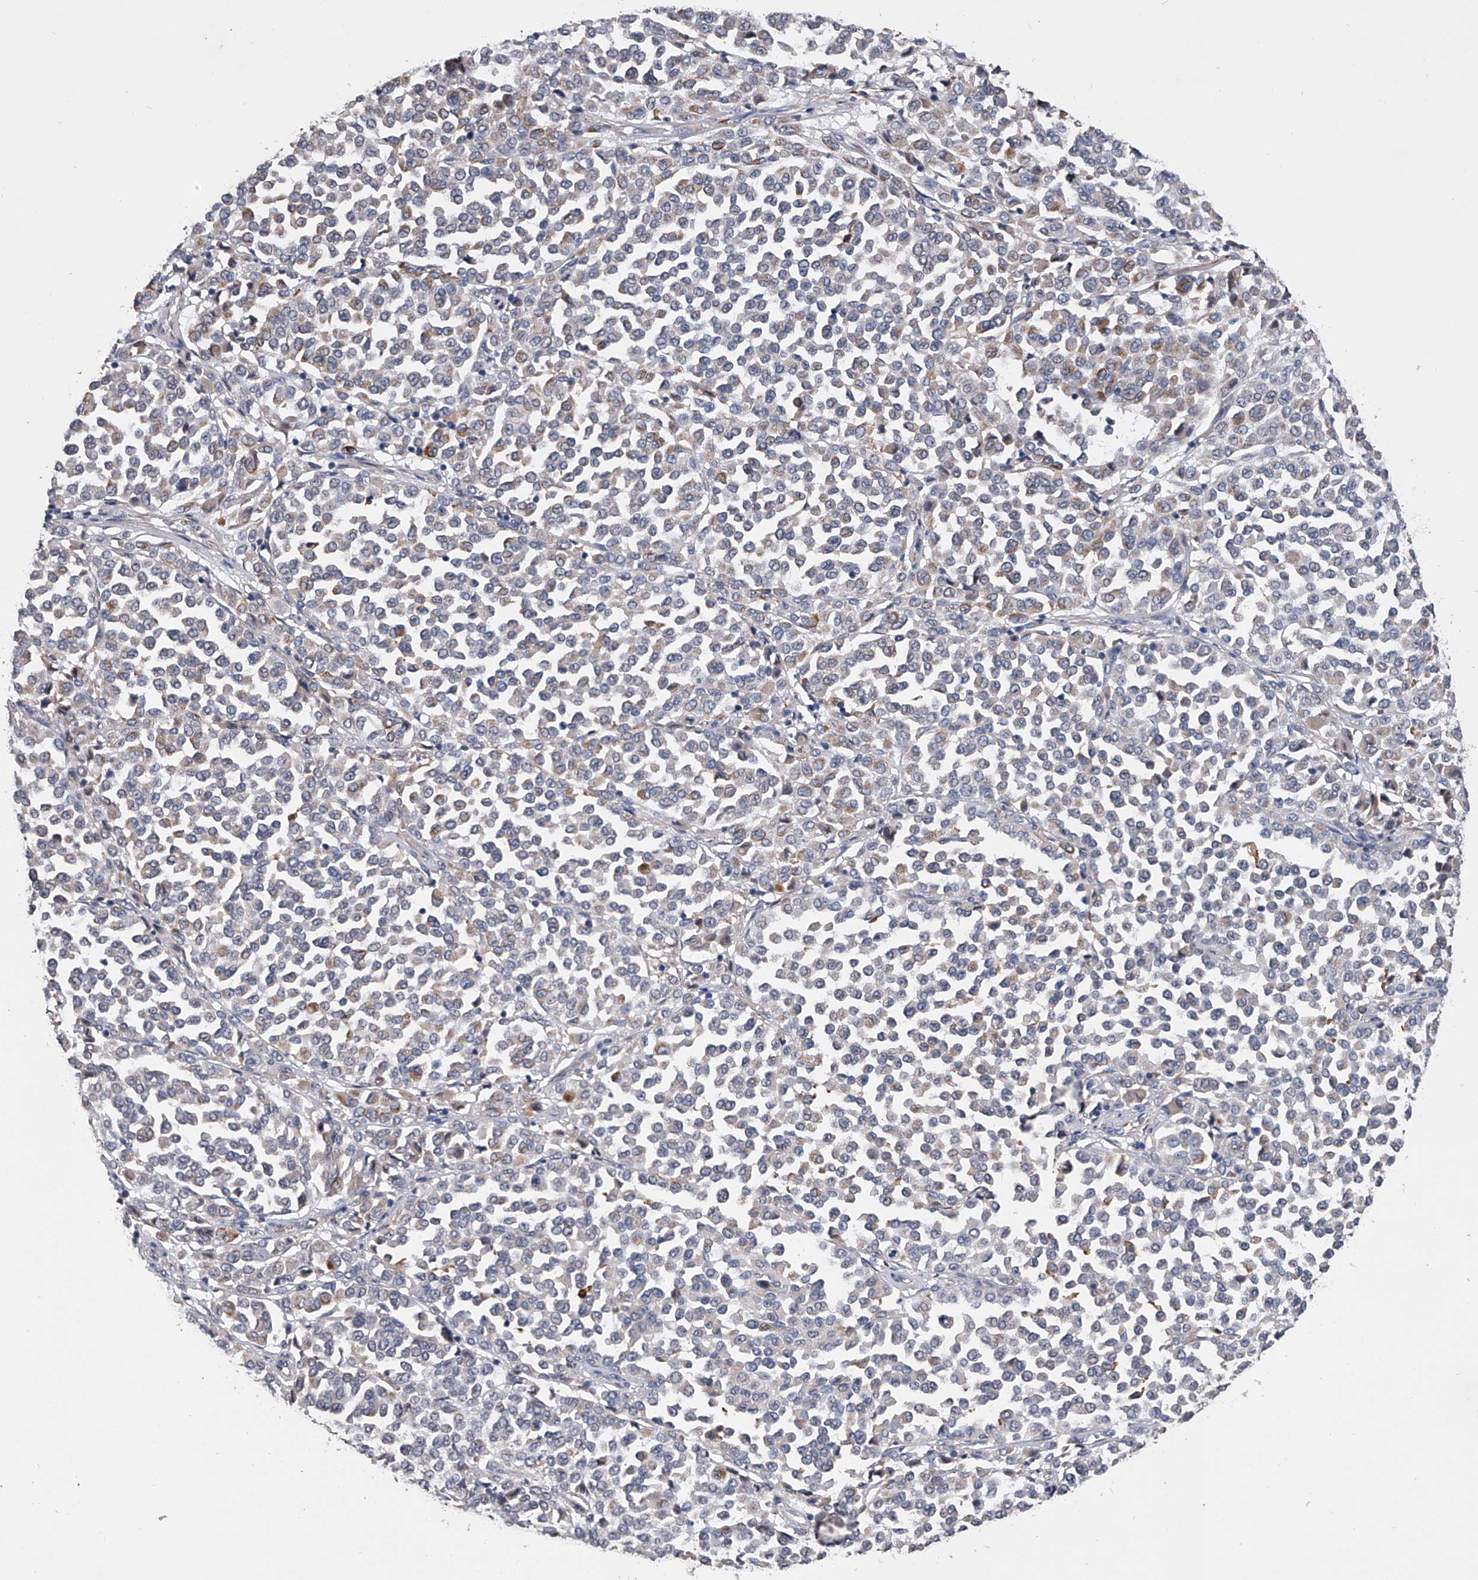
{"staining": {"intensity": "moderate", "quantity": "<25%", "location": "cytoplasmic/membranous"}, "tissue": "melanoma", "cell_type": "Tumor cells", "image_type": "cancer", "snomed": [{"axis": "morphology", "description": "Malignant melanoma, Metastatic site"}, {"axis": "topography", "description": "Pancreas"}], "caption": "DAB (3,3'-diaminobenzidine) immunohistochemical staining of human melanoma exhibits moderate cytoplasmic/membranous protein positivity in about <25% of tumor cells. (DAB IHC, brown staining for protein, blue staining for nuclei).", "gene": "EFCAB7", "patient": {"sex": "female", "age": 30}}